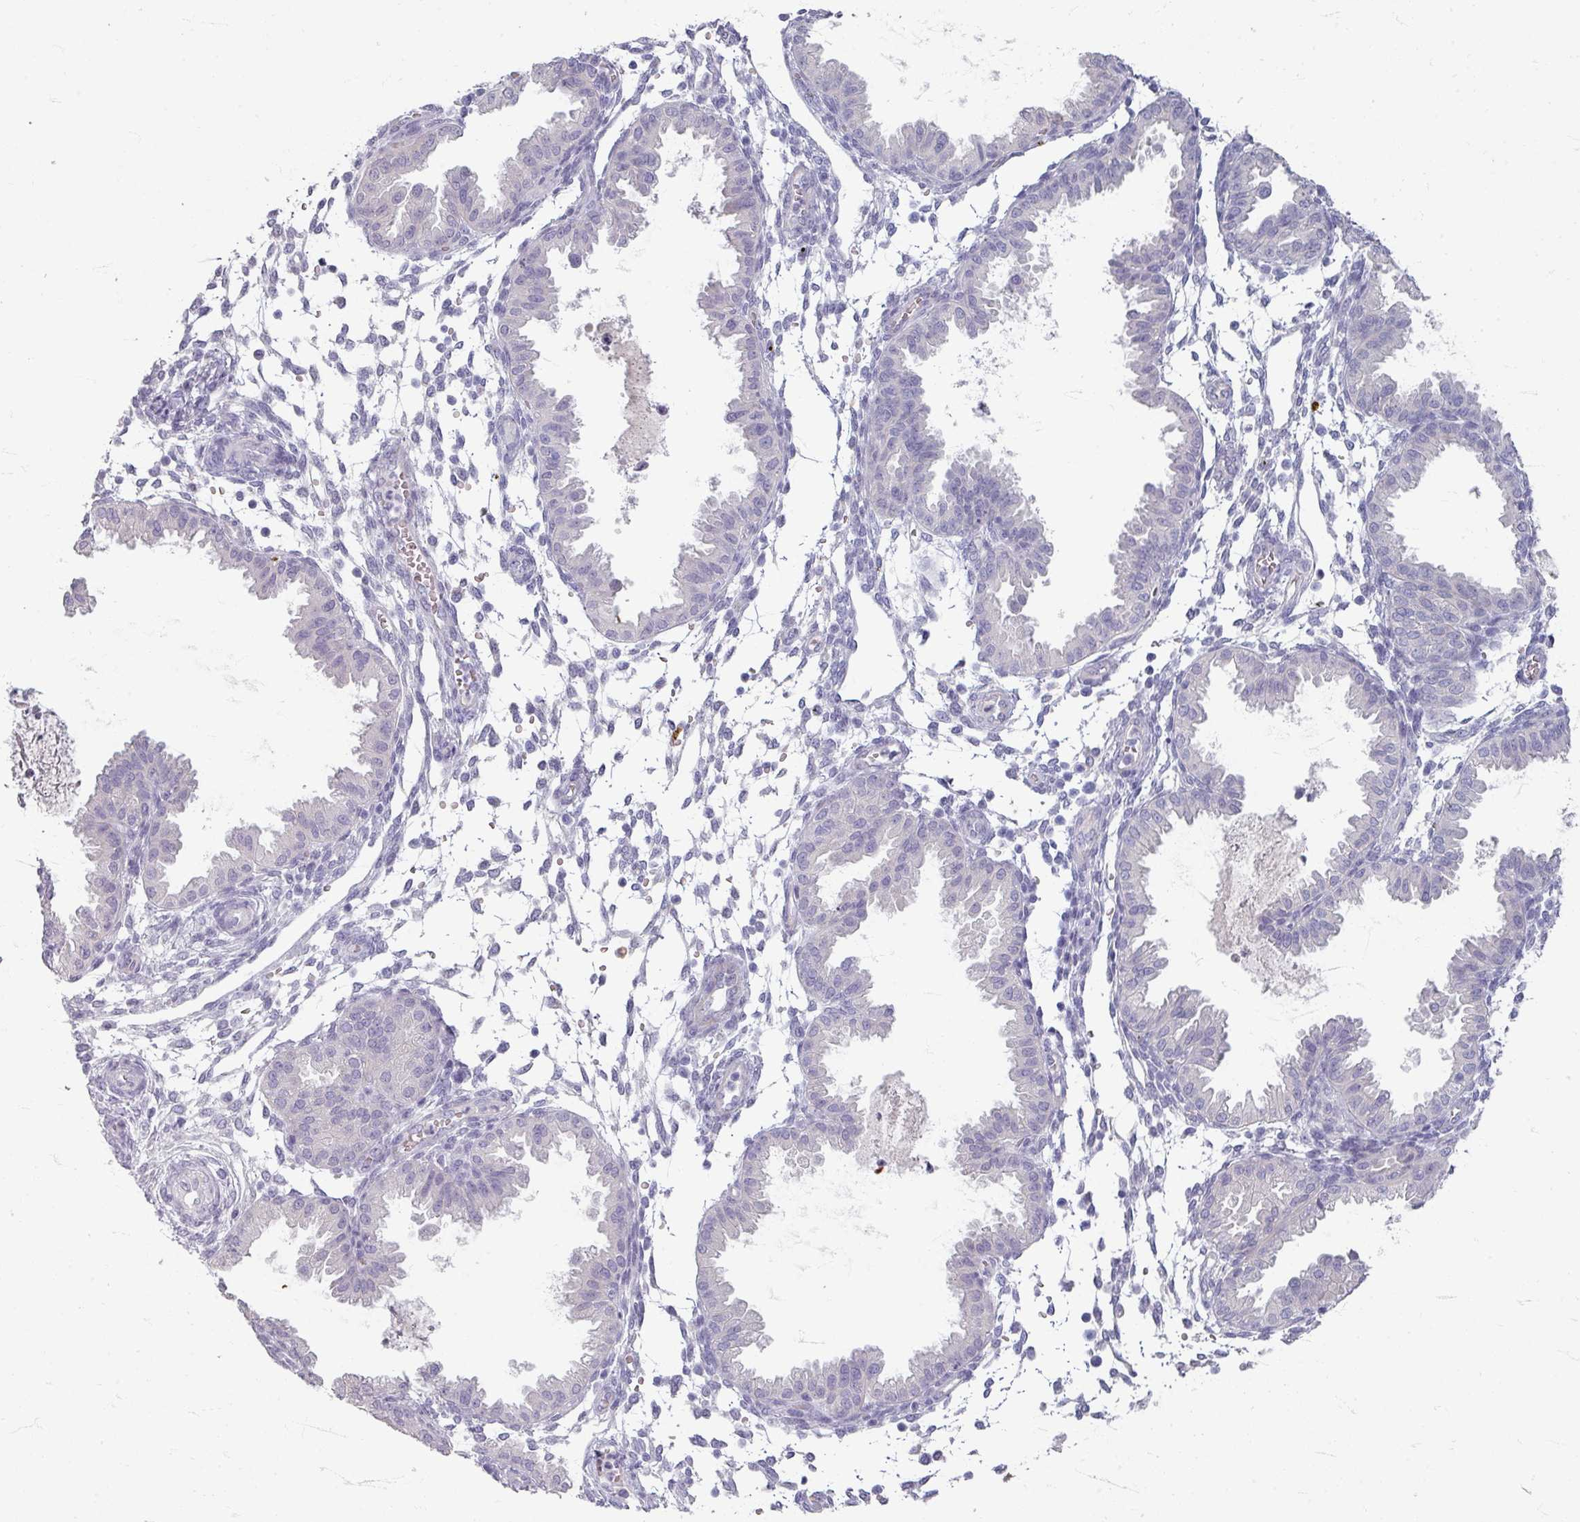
{"staining": {"intensity": "negative", "quantity": "none", "location": "none"}, "tissue": "endometrium", "cell_type": "Cells in endometrial stroma", "image_type": "normal", "snomed": [{"axis": "morphology", "description": "Normal tissue, NOS"}, {"axis": "topography", "description": "Endometrium"}], "caption": "Image shows no protein expression in cells in endometrial stroma of benign endometrium.", "gene": "ZNF878", "patient": {"sex": "female", "age": 33}}